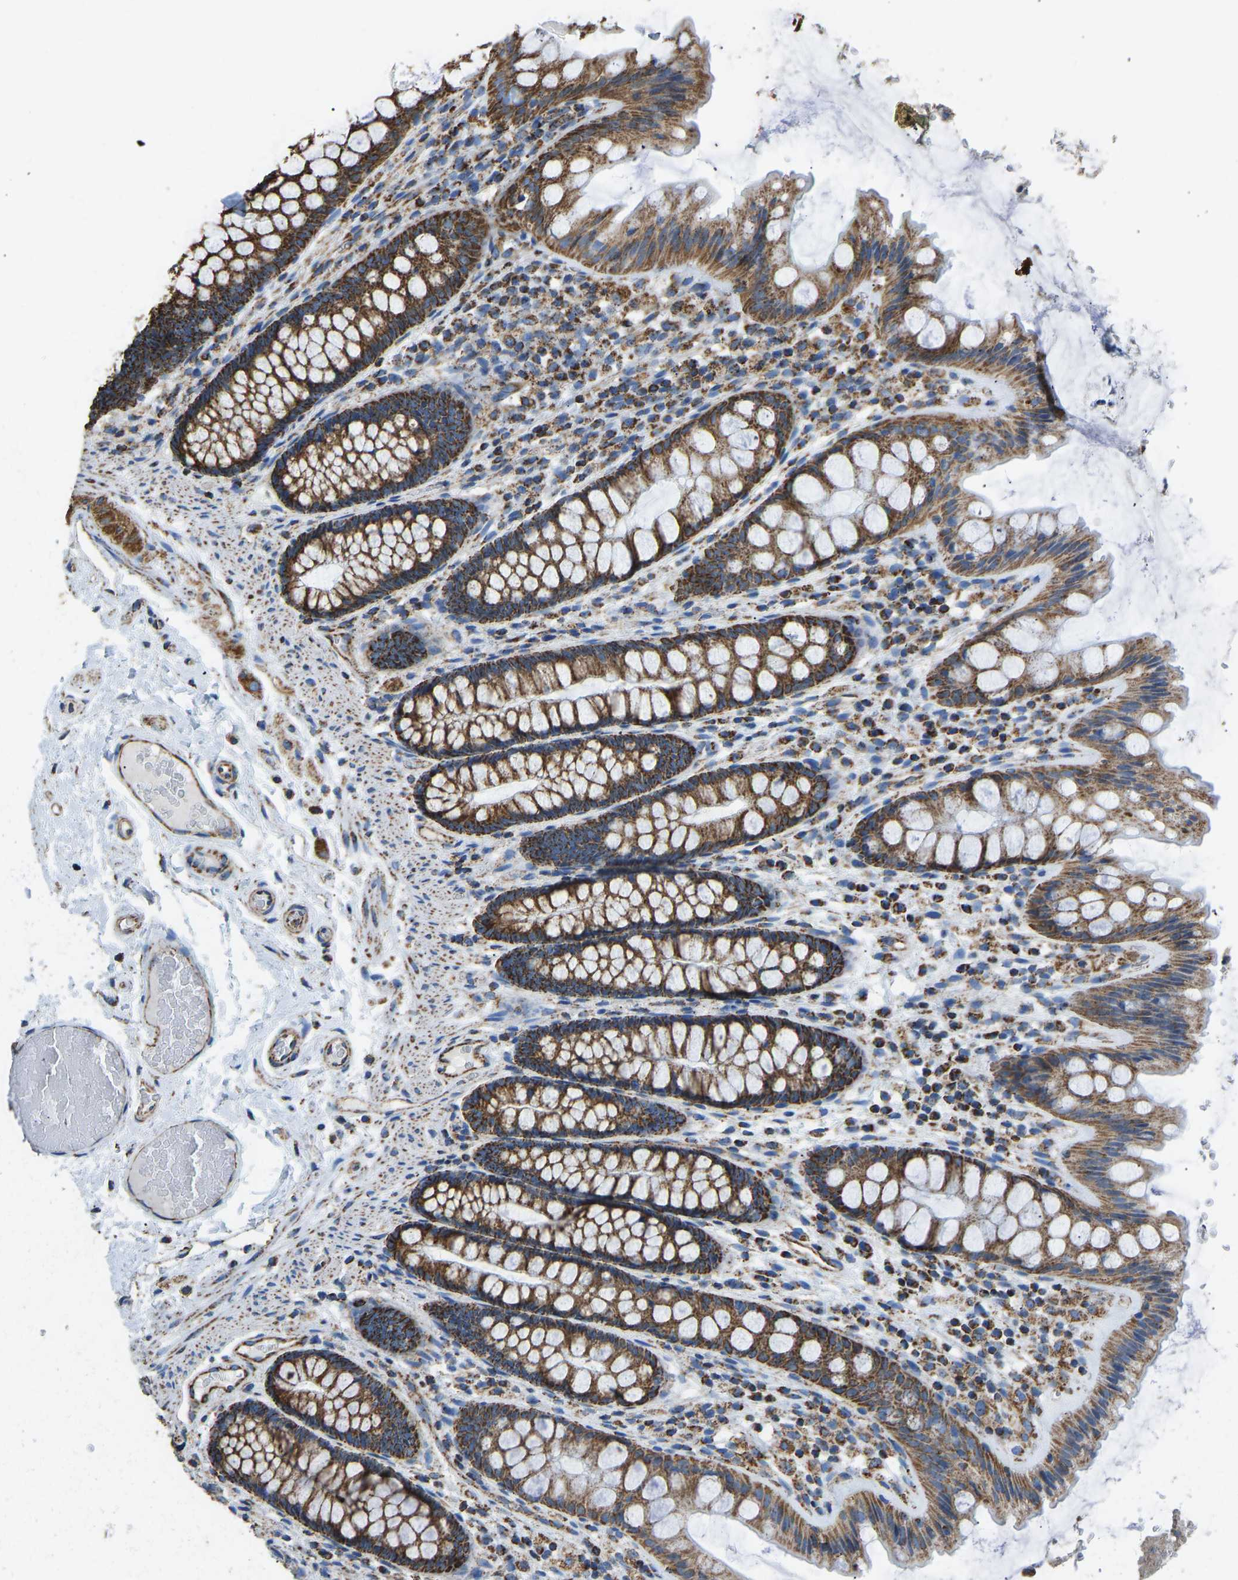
{"staining": {"intensity": "moderate", "quantity": ">75%", "location": "cytoplasmic/membranous"}, "tissue": "colon", "cell_type": "Endothelial cells", "image_type": "normal", "snomed": [{"axis": "morphology", "description": "Normal tissue, NOS"}, {"axis": "topography", "description": "Colon"}], "caption": "Immunohistochemistry image of benign human colon stained for a protein (brown), which displays medium levels of moderate cytoplasmic/membranous positivity in approximately >75% of endothelial cells.", "gene": "IRX6", "patient": {"sex": "female", "age": 56}}